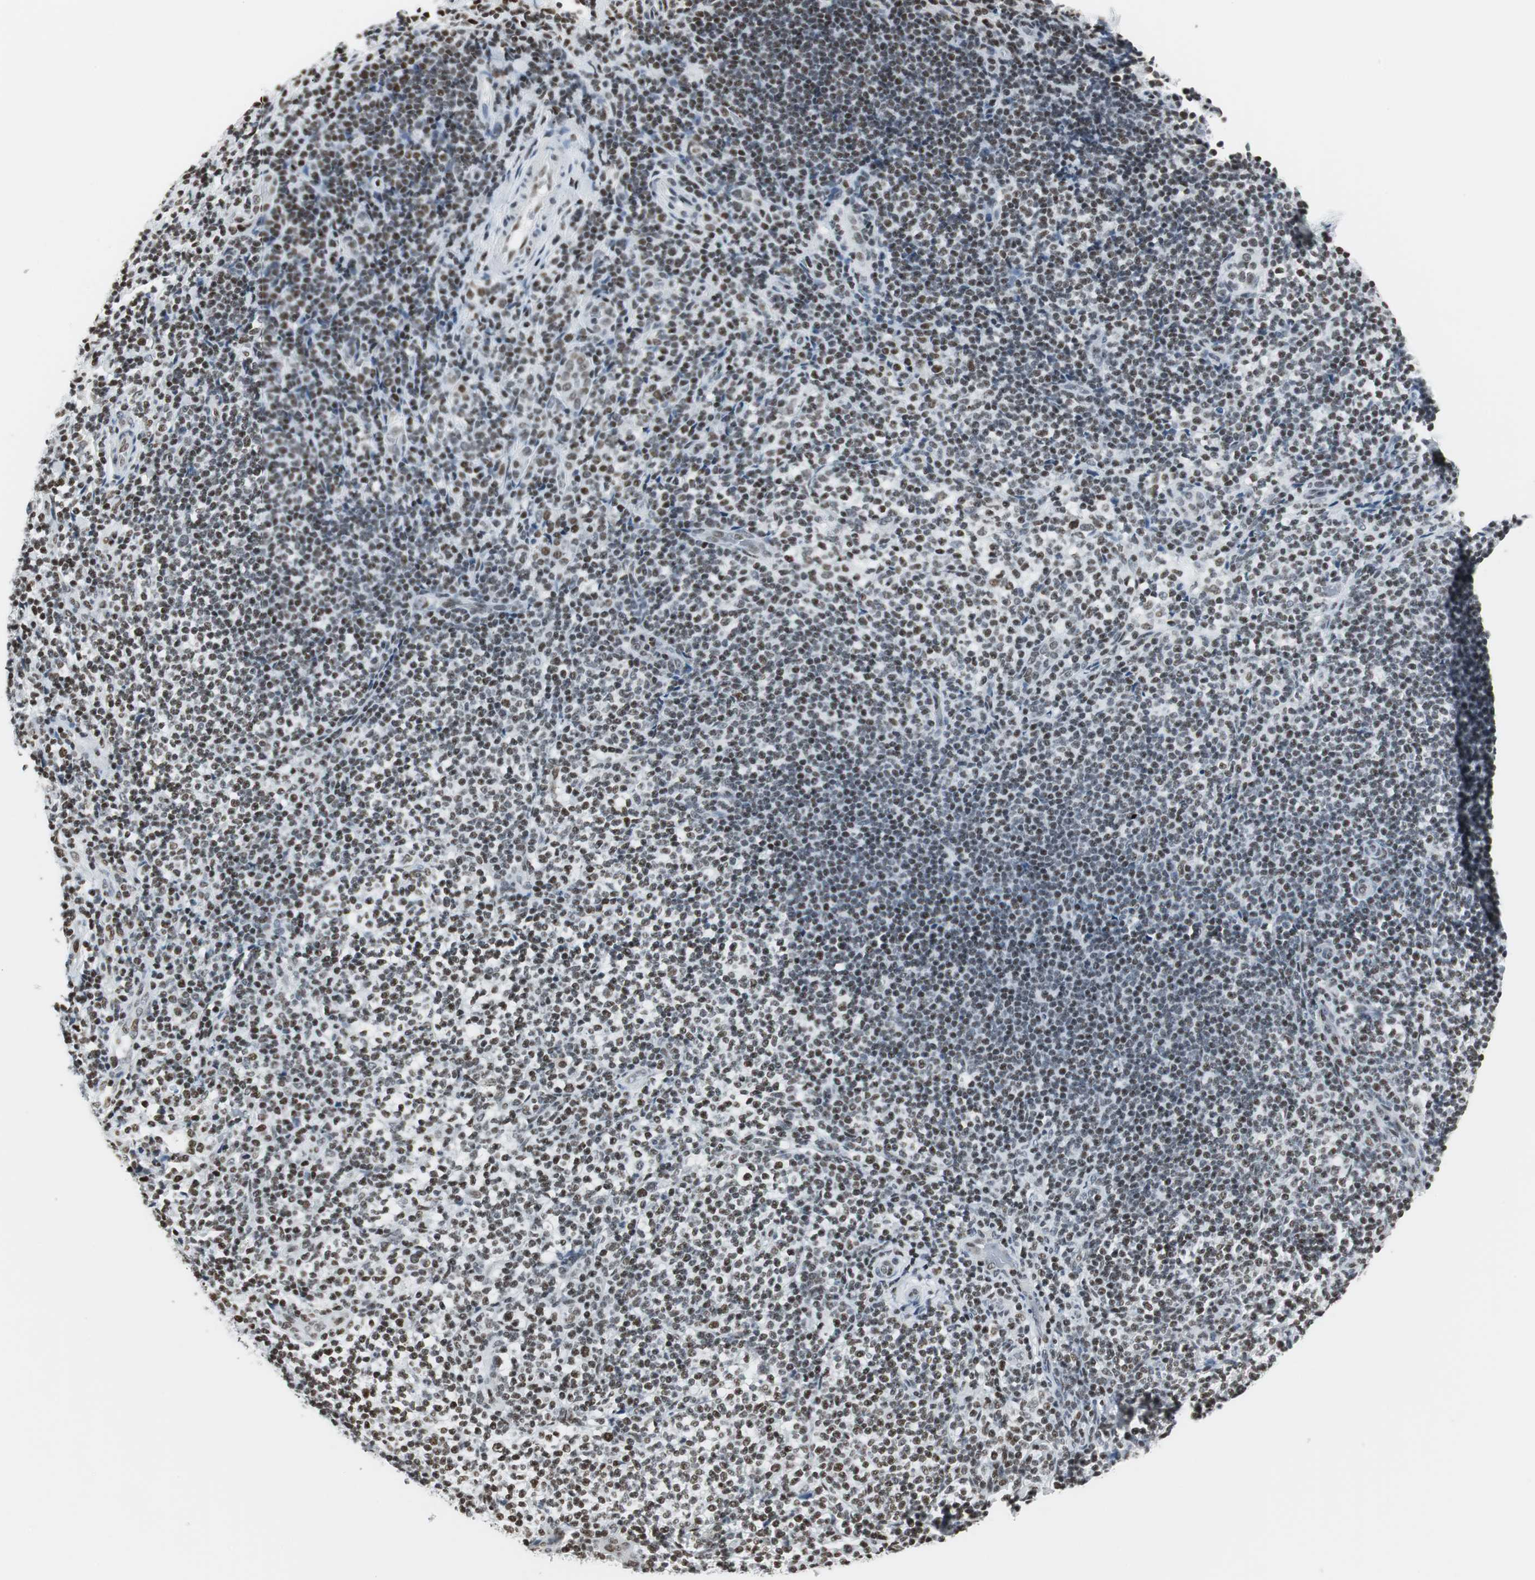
{"staining": {"intensity": "weak", "quantity": "25%-75%", "location": "nuclear"}, "tissue": "lymphoma", "cell_type": "Tumor cells", "image_type": "cancer", "snomed": [{"axis": "morphology", "description": "Malignant lymphoma, non-Hodgkin's type, Low grade"}, {"axis": "topography", "description": "Lymph node"}], "caption": "Weak nuclear staining is identified in approximately 25%-75% of tumor cells in malignant lymphoma, non-Hodgkin's type (low-grade).", "gene": "RBBP4", "patient": {"sex": "female", "age": 76}}